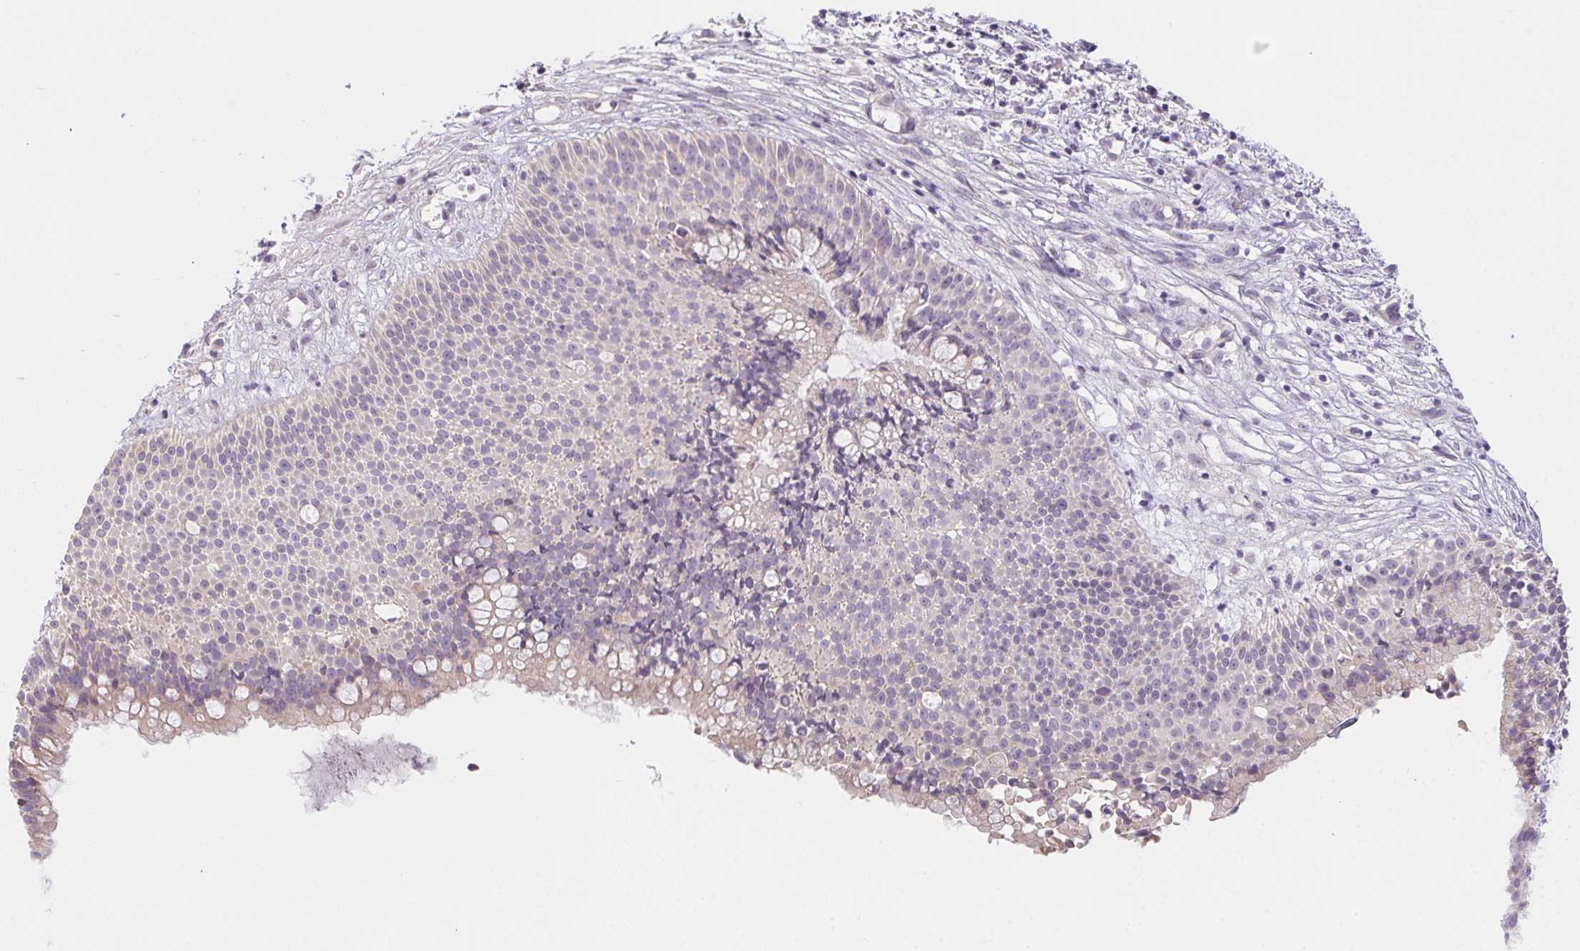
{"staining": {"intensity": "weak", "quantity": "<25%", "location": "cytoplasmic/membranous"}, "tissue": "nasopharynx", "cell_type": "Respiratory epithelial cells", "image_type": "normal", "snomed": [{"axis": "morphology", "description": "Normal tissue, NOS"}, {"axis": "topography", "description": "Nasopharynx"}], "caption": "High power microscopy photomicrograph of an immunohistochemistry (IHC) photomicrograph of benign nasopharynx, revealing no significant positivity in respiratory epithelial cells.", "gene": "CTCFL", "patient": {"sex": "male", "age": 67}}